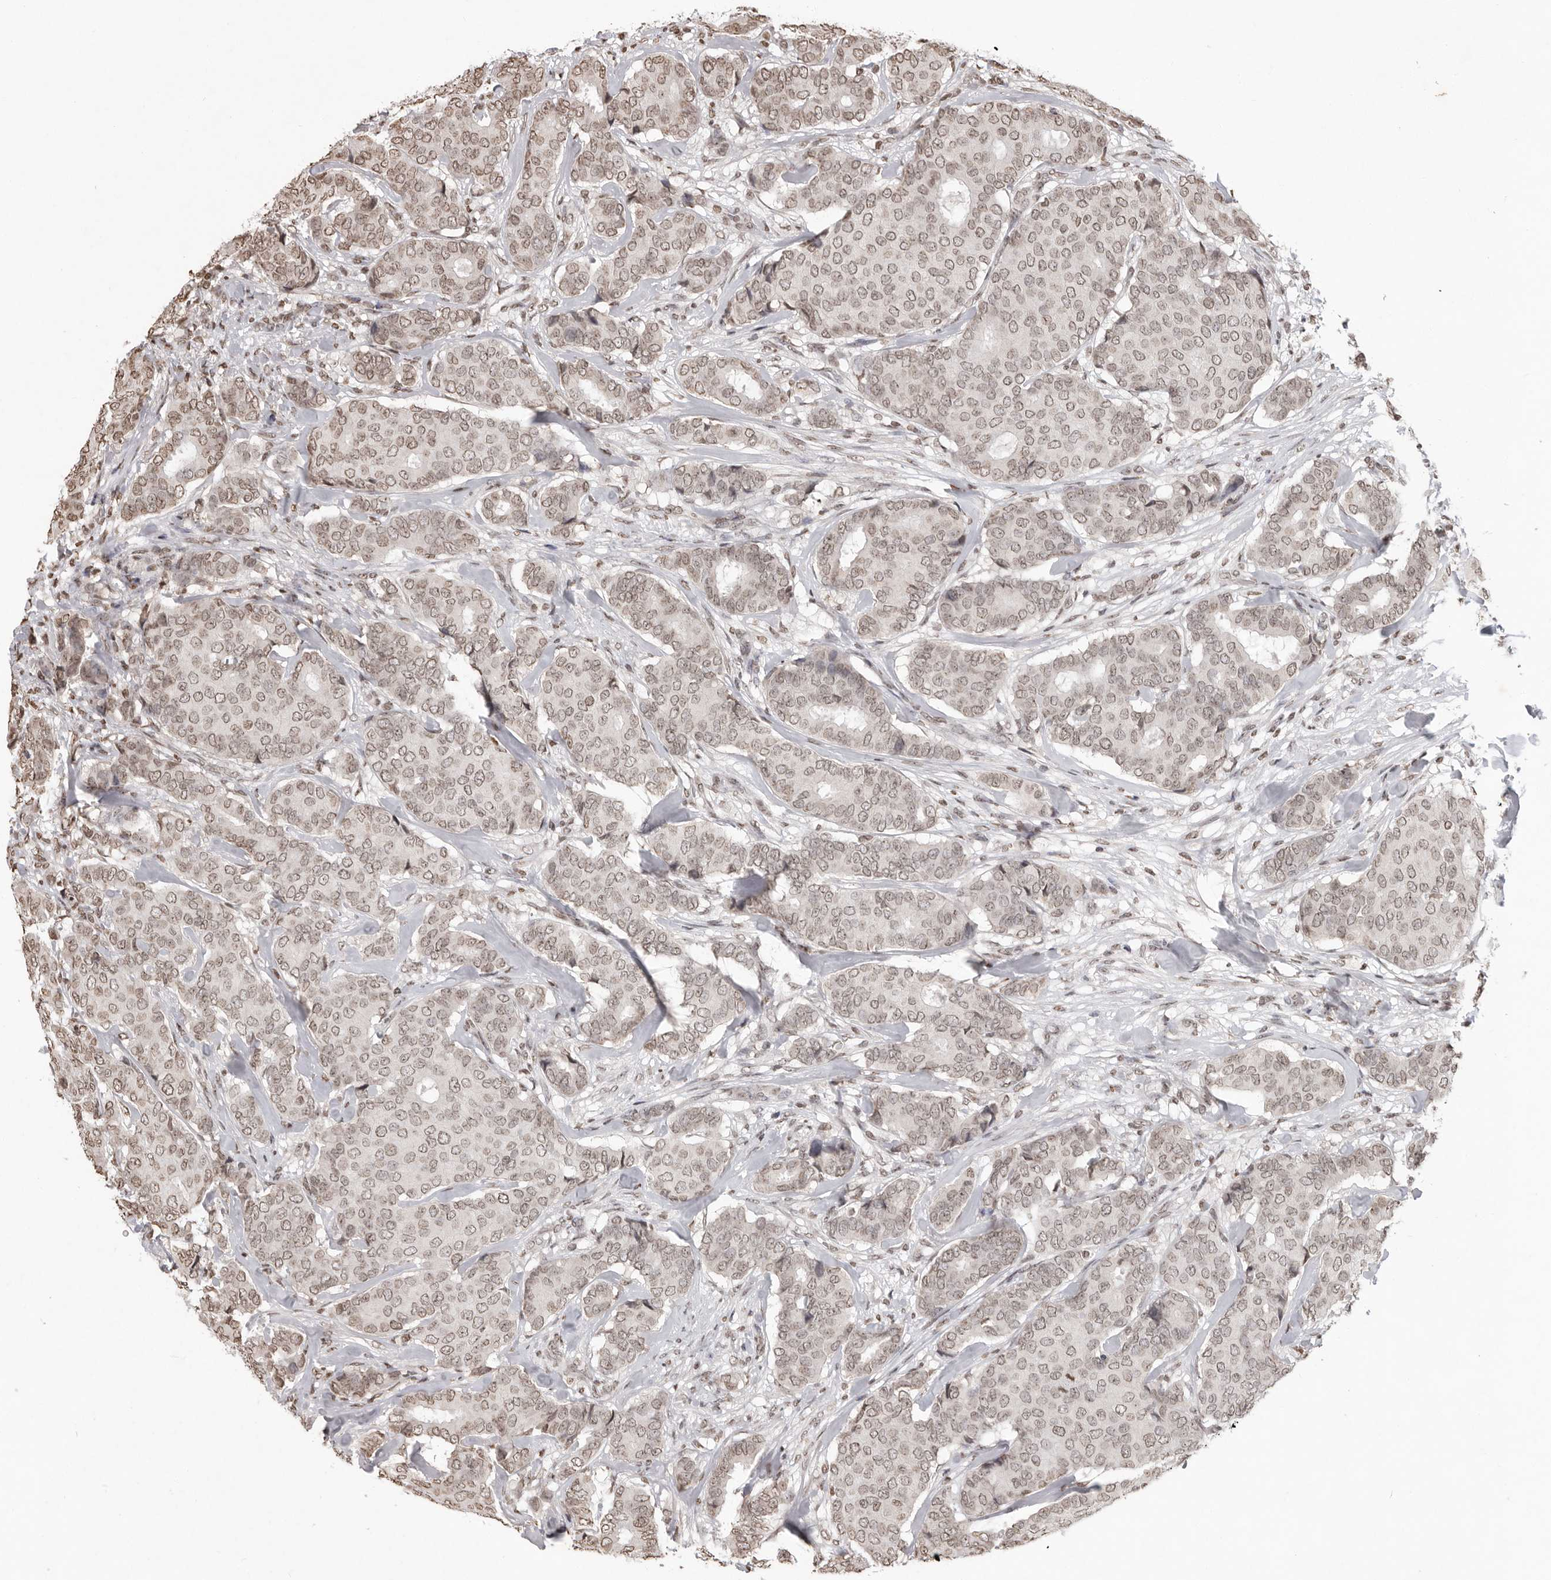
{"staining": {"intensity": "weak", "quantity": ">75%", "location": "nuclear"}, "tissue": "breast cancer", "cell_type": "Tumor cells", "image_type": "cancer", "snomed": [{"axis": "morphology", "description": "Duct carcinoma"}, {"axis": "topography", "description": "Breast"}], "caption": "Tumor cells show weak nuclear expression in about >75% of cells in breast cancer (intraductal carcinoma).", "gene": "WDR45", "patient": {"sex": "female", "age": 75}}